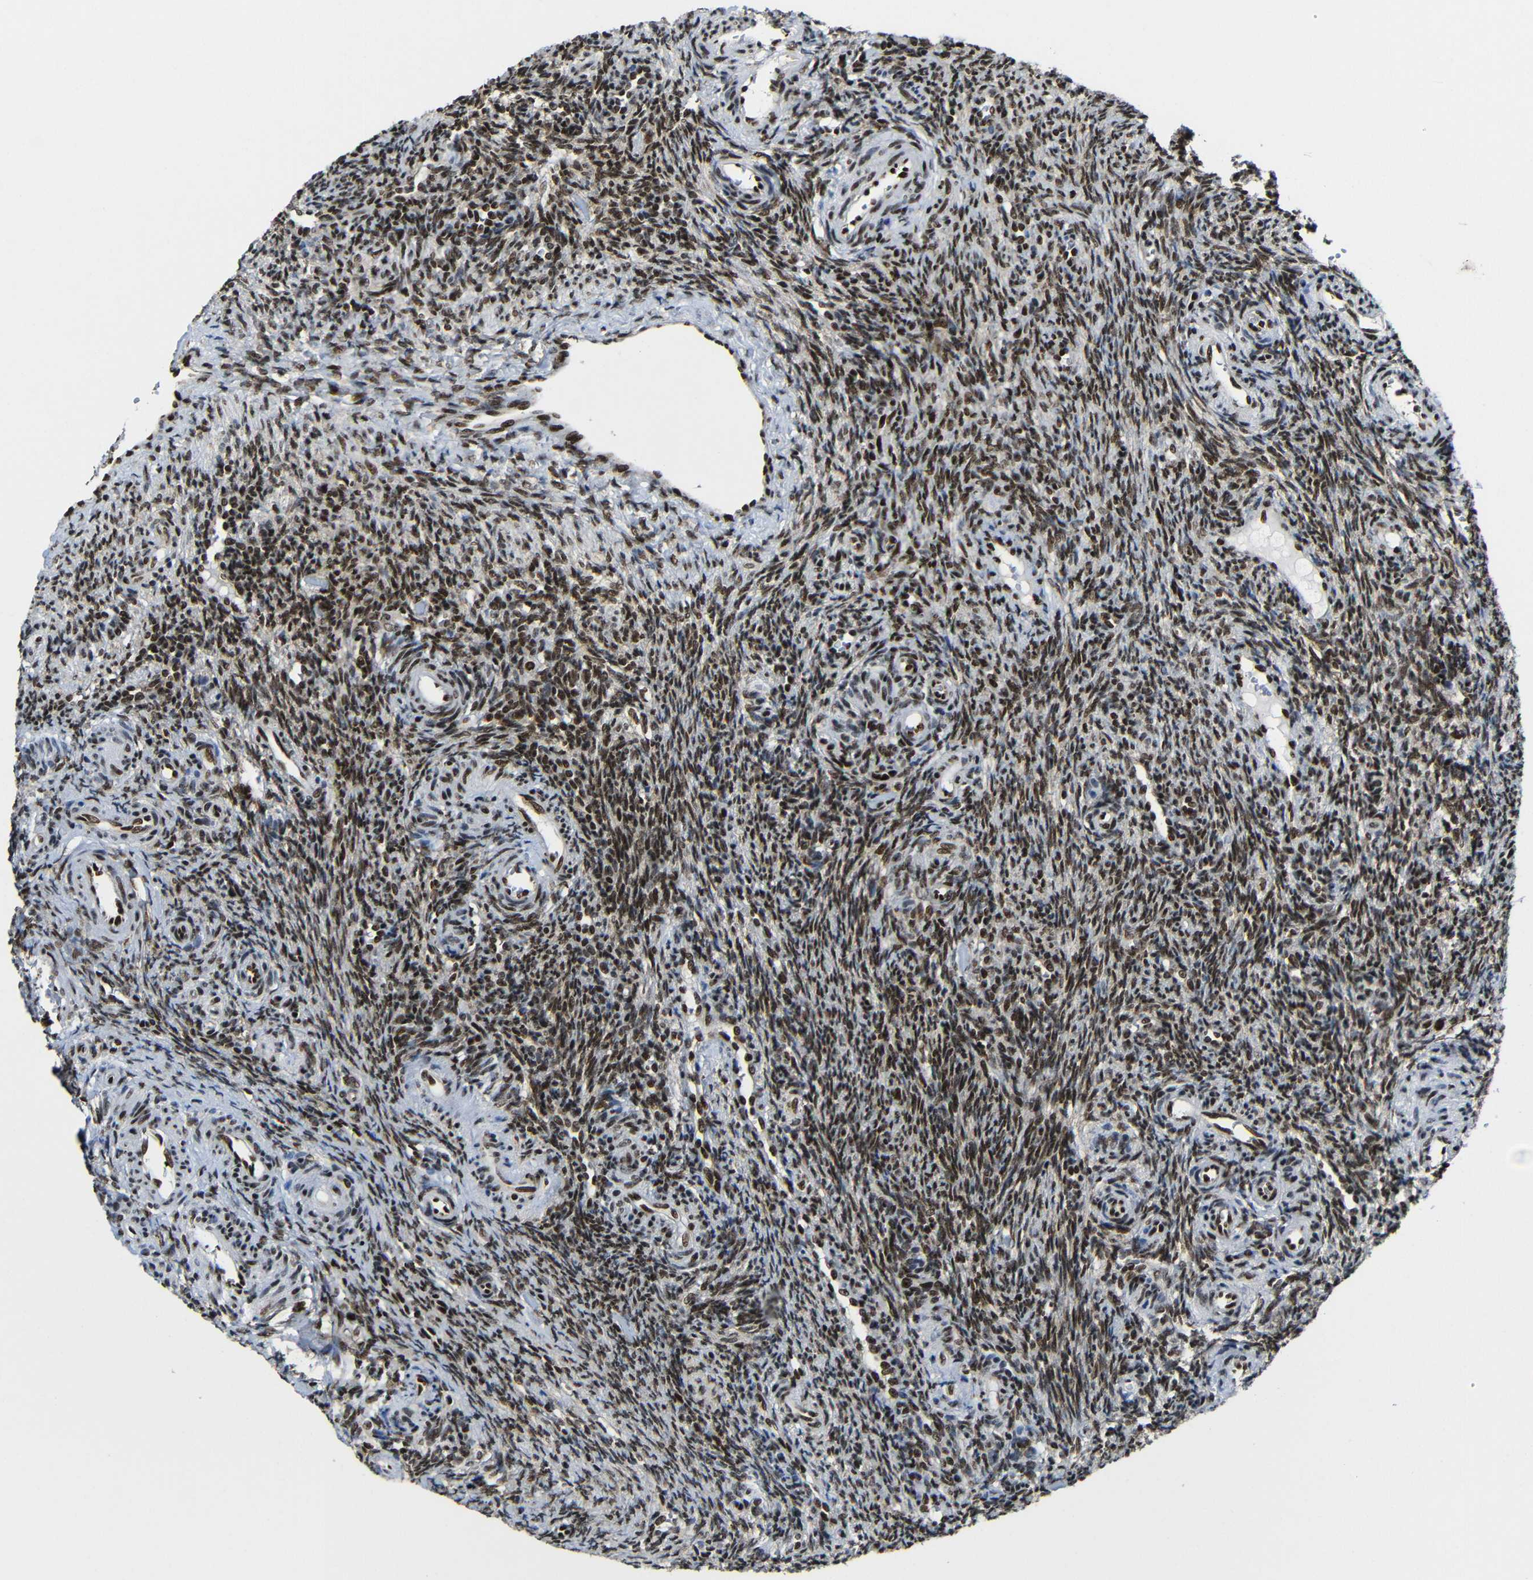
{"staining": {"intensity": "strong", "quantity": ">75%", "location": "nuclear"}, "tissue": "ovary", "cell_type": "Ovarian stroma cells", "image_type": "normal", "snomed": [{"axis": "morphology", "description": "Normal tissue, NOS"}, {"axis": "topography", "description": "Ovary"}], "caption": "The immunohistochemical stain shows strong nuclear staining in ovarian stroma cells of normal ovary. The protein of interest is stained brown, and the nuclei are stained in blue (DAB IHC with brightfield microscopy, high magnification).", "gene": "PTBP1", "patient": {"sex": "female", "age": 41}}